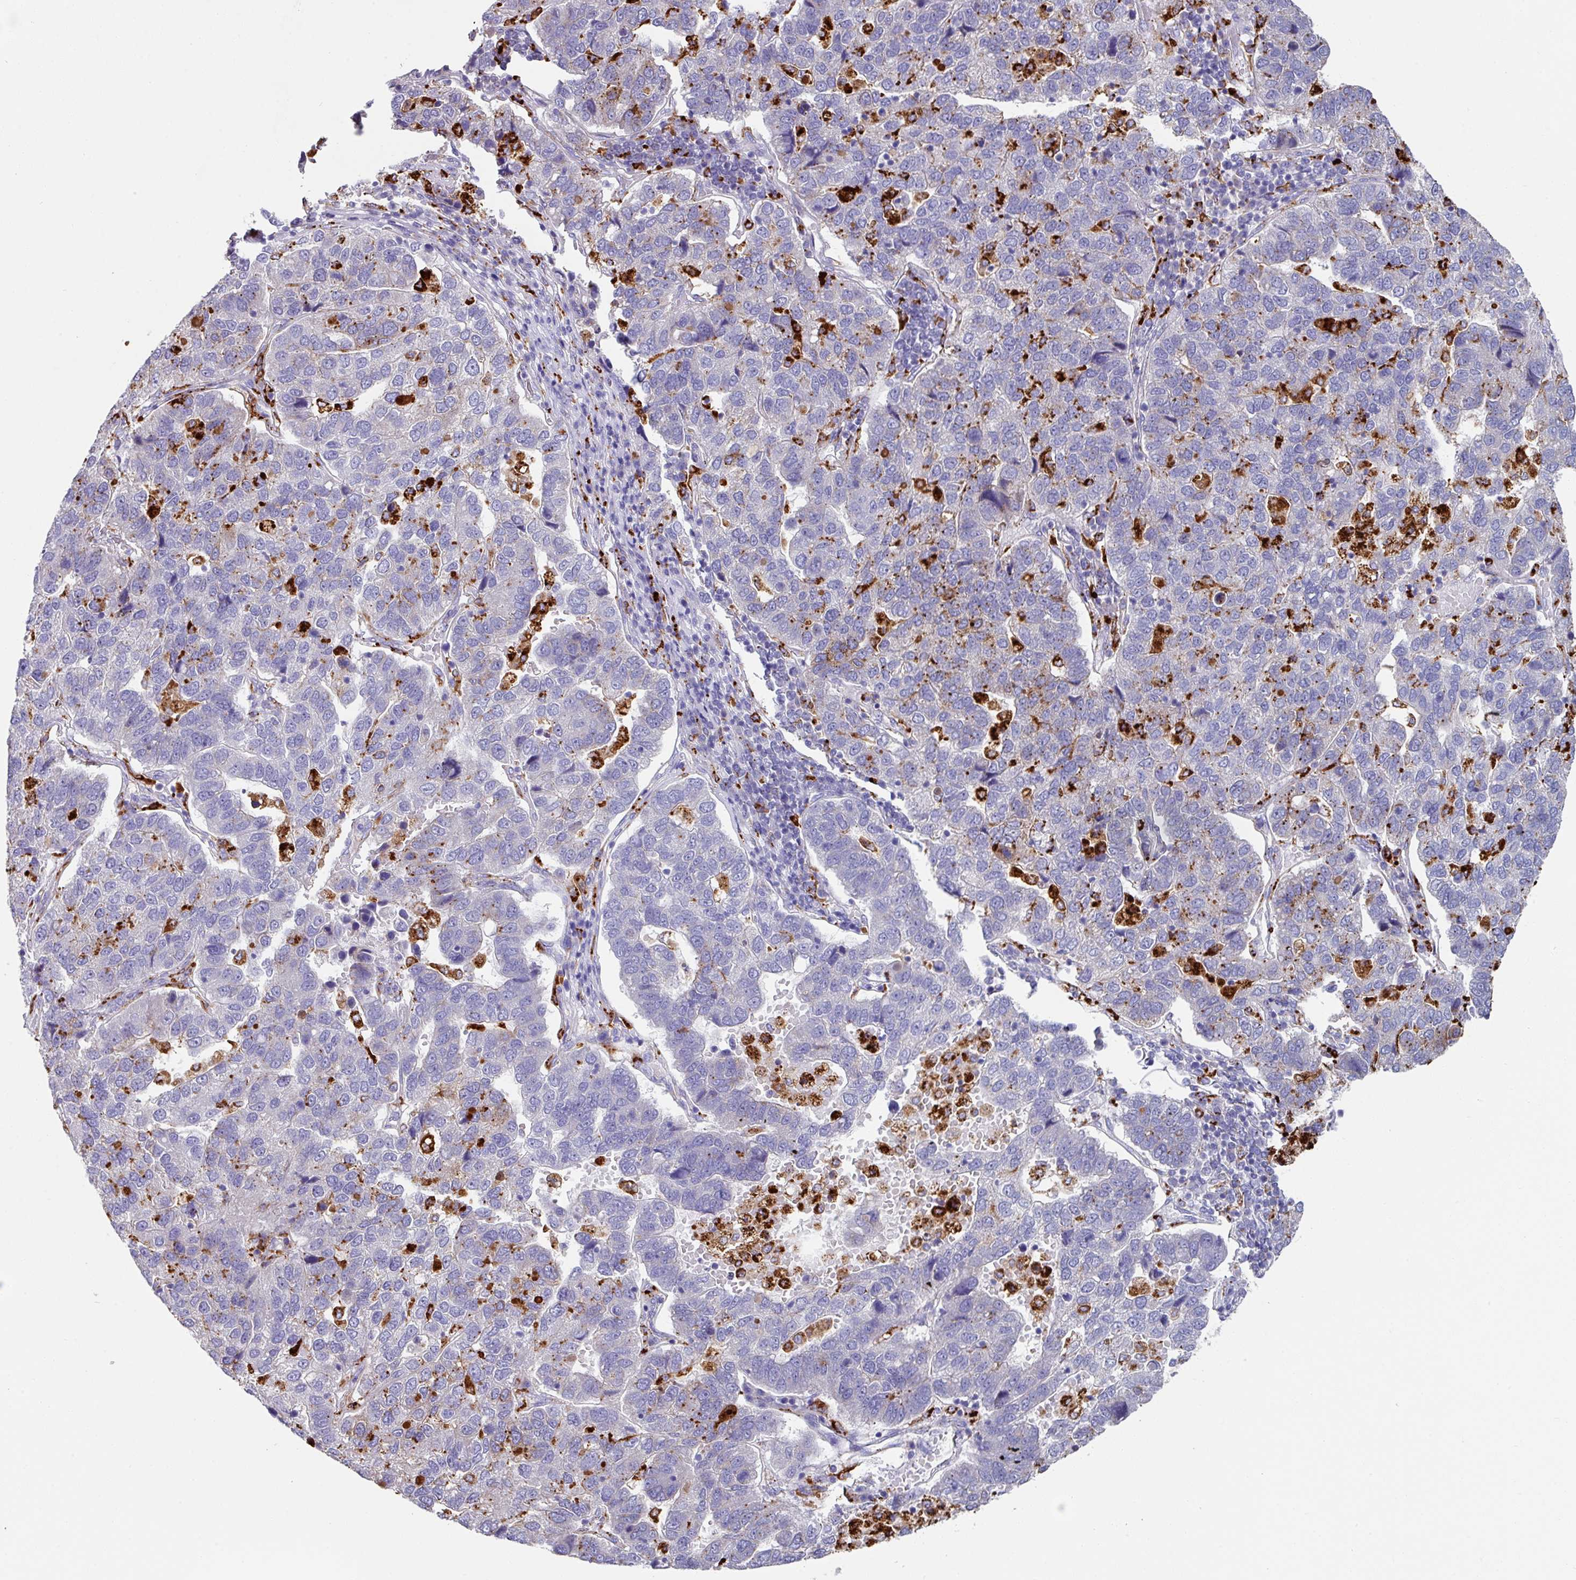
{"staining": {"intensity": "negative", "quantity": "none", "location": "none"}, "tissue": "pancreatic cancer", "cell_type": "Tumor cells", "image_type": "cancer", "snomed": [{"axis": "morphology", "description": "Adenocarcinoma, NOS"}, {"axis": "topography", "description": "Pancreas"}], "caption": "Immunohistochemical staining of human pancreatic adenocarcinoma demonstrates no significant positivity in tumor cells. (DAB (3,3'-diaminobenzidine) IHC visualized using brightfield microscopy, high magnification).", "gene": "CPVL", "patient": {"sex": "female", "age": 61}}